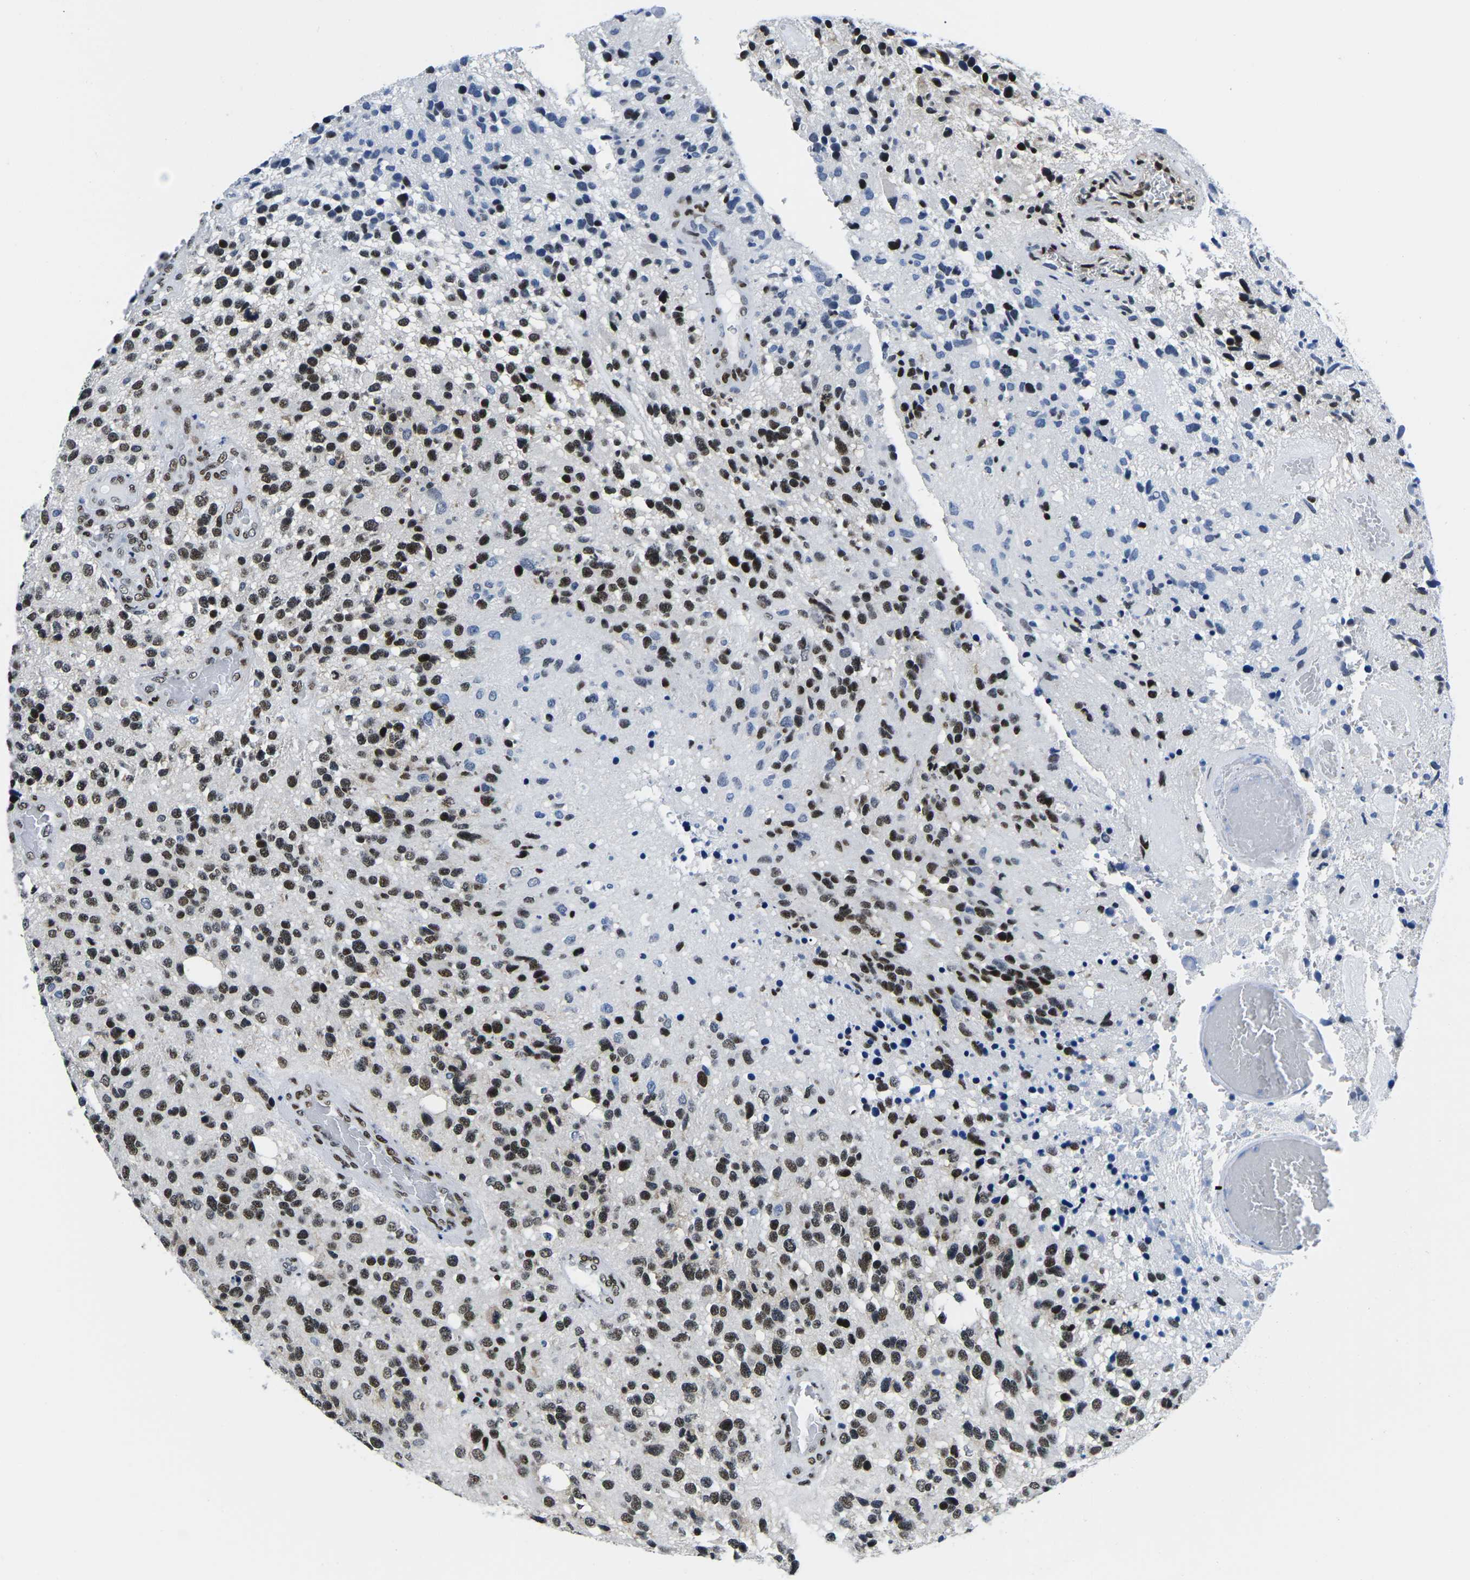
{"staining": {"intensity": "strong", "quantity": "25%-75%", "location": "nuclear"}, "tissue": "glioma", "cell_type": "Tumor cells", "image_type": "cancer", "snomed": [{"axis": "morphology", "description": "Glioma, malignant, High grade"}, {"axis": "topography", "description": "Brain"}], "caption": "This histopathology image displays IHC staining of glioma, with high strong nuclear positivity in about 25%-75% of tumor cells.", "gene": "ATF1", "patient": {"sex": "female", "age": 58}}